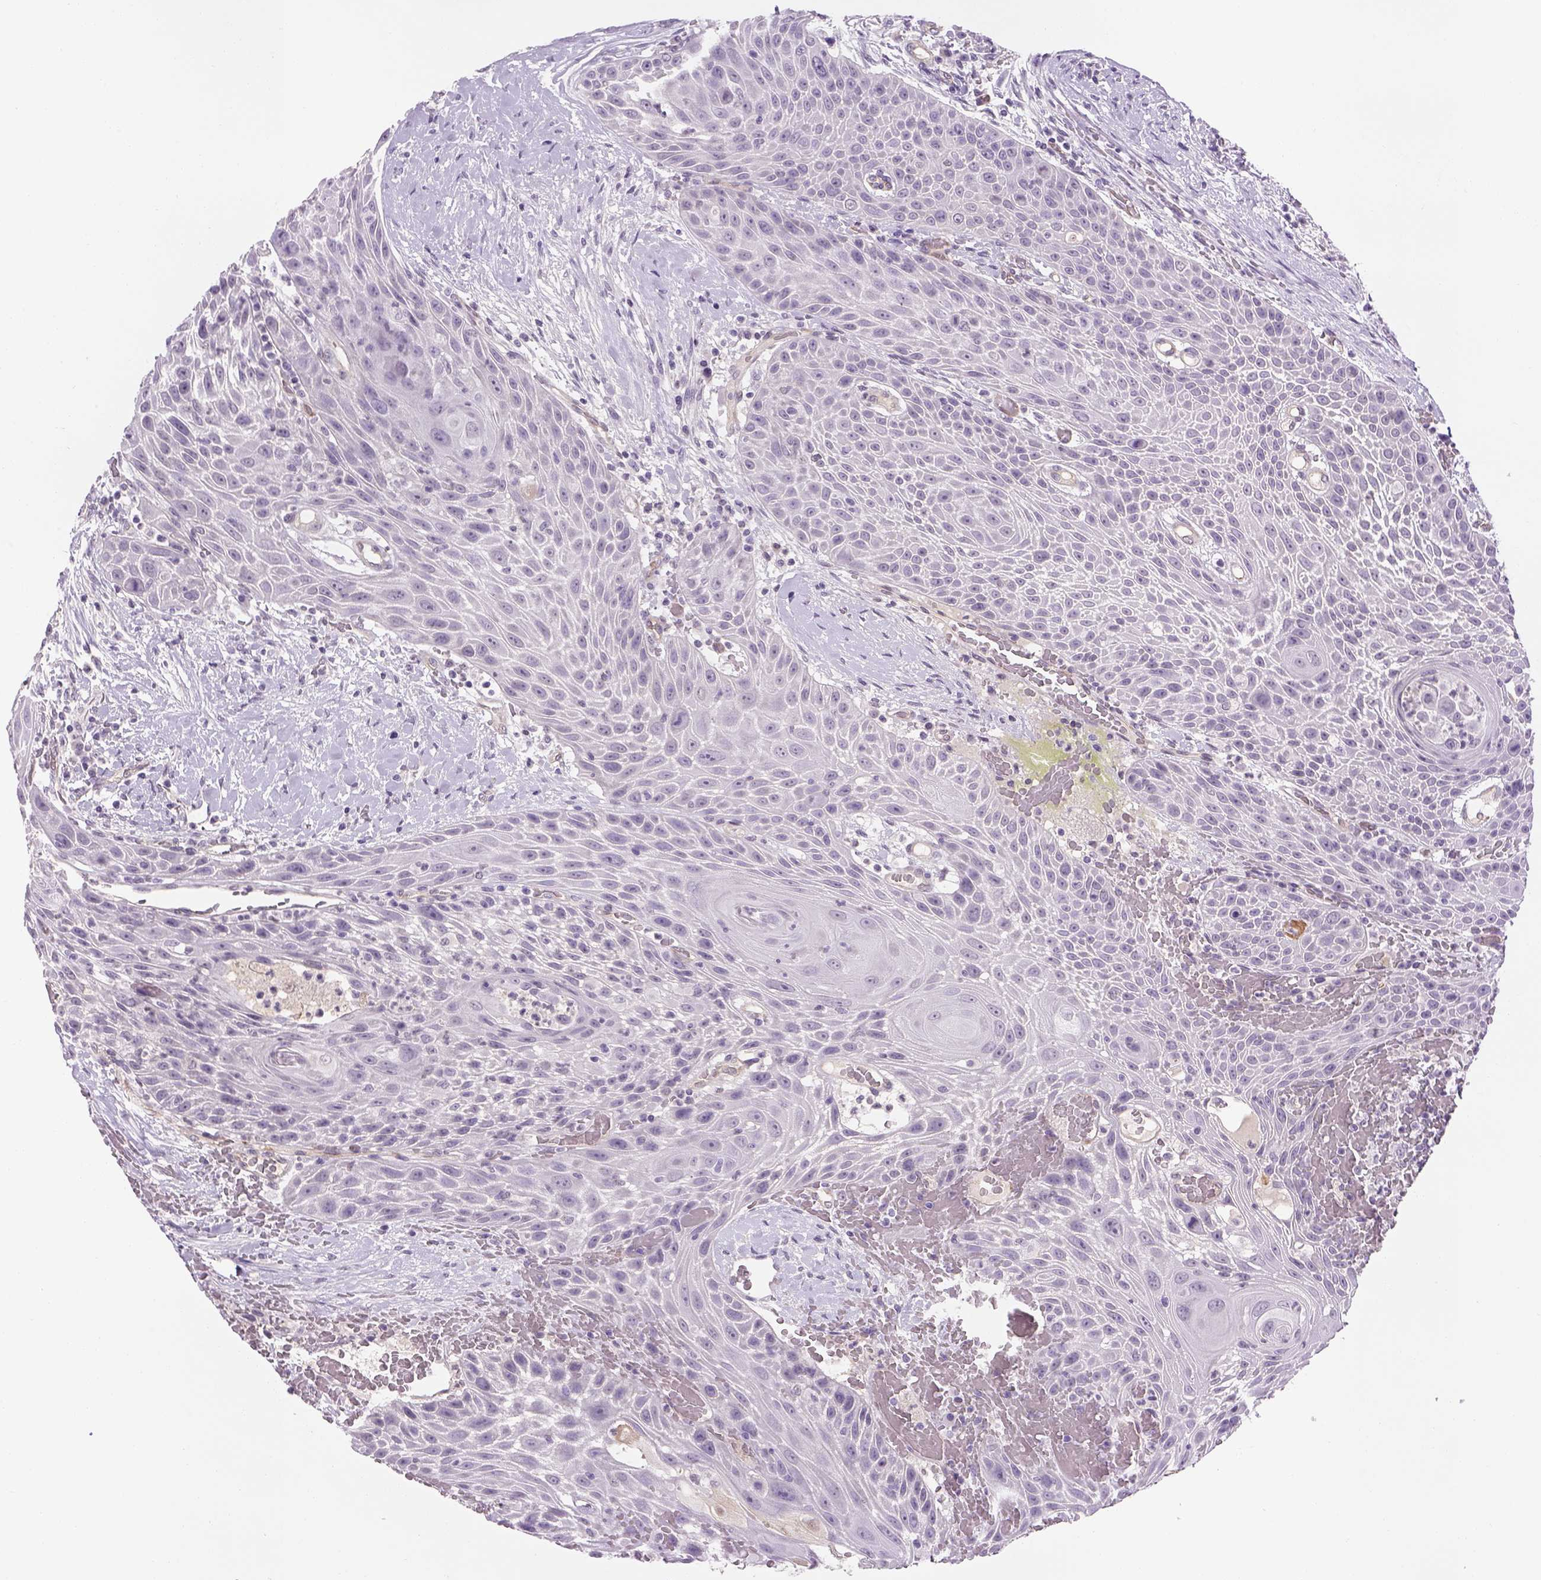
{"staining": {"intensity": "negative", "quantity": "none", "location": "none"}, "tissue": "head and neck cancer", "cell_type": "Tumor cells", "image_type": "cancer", "snomed": [{"axis": "morphology", "description": "Squamous cell carcinoma, NOS"}, {"axis": "topography", "description": "Head-Neck"}], "caption": "Tumor cells are negative for protein expression in human head and neck squamous cell carcinoma.", "gene": "PRRT1", "patient": {"sex": "male", "age": 69}}